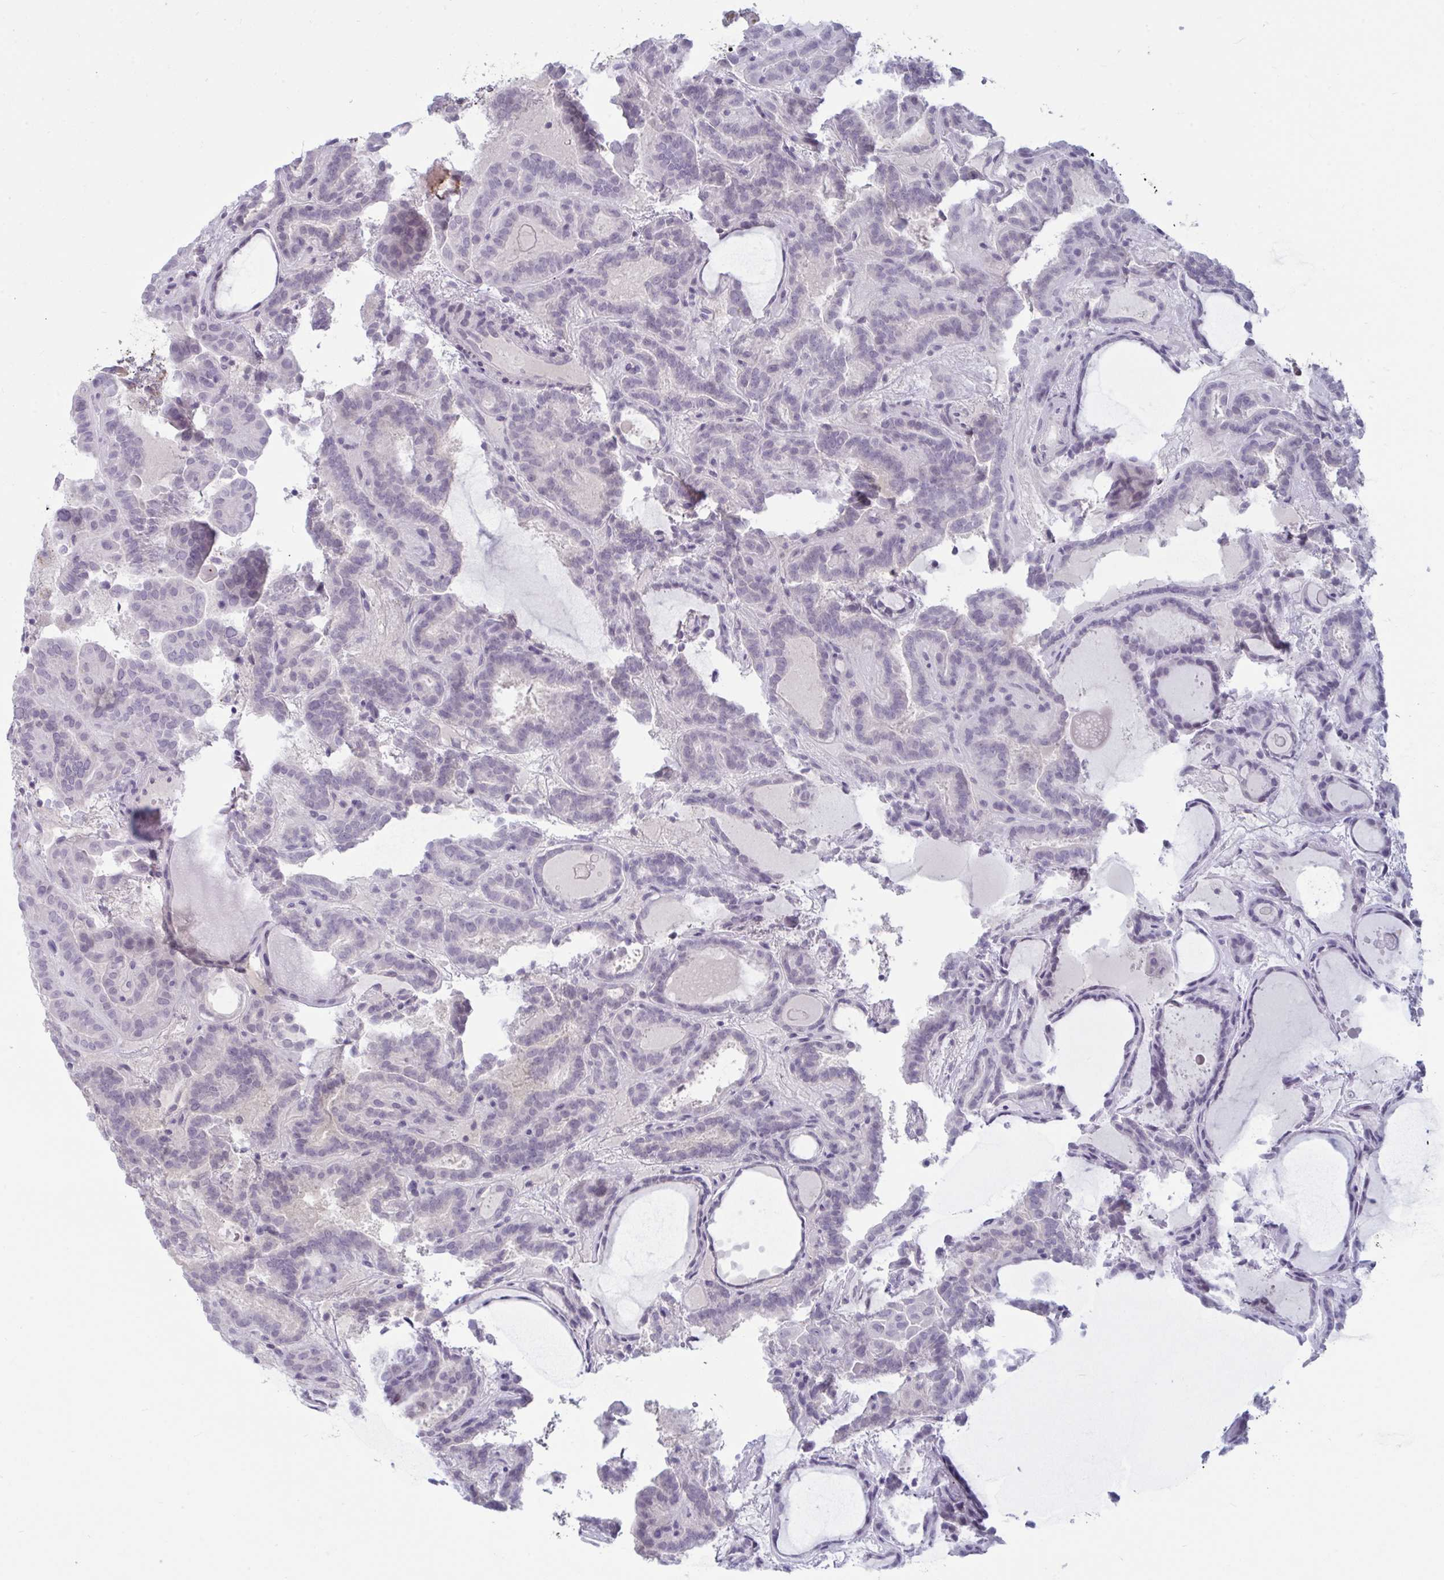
{"staining": {"intensity": "negative", "quantity": "none", "location": "none"}, "tissue": "thyroid cancer", "cell_type": "Tumor cells", "image_type": "cancer", "snomed": [{"axis": "morphology", "description": "Papillary adenocarcinoma, NOS"}, {"axis": "topography", "description": "Thyroid gland"}], "caption": "High magnification brightfield microscopy of thyroid cancer stained with DAB (brown) and counterstained with hematoxylin (blue): tumor cells show no significant expression.", "gene": "TBC1D4", "patient": {"sex": "female", "age": 46}}